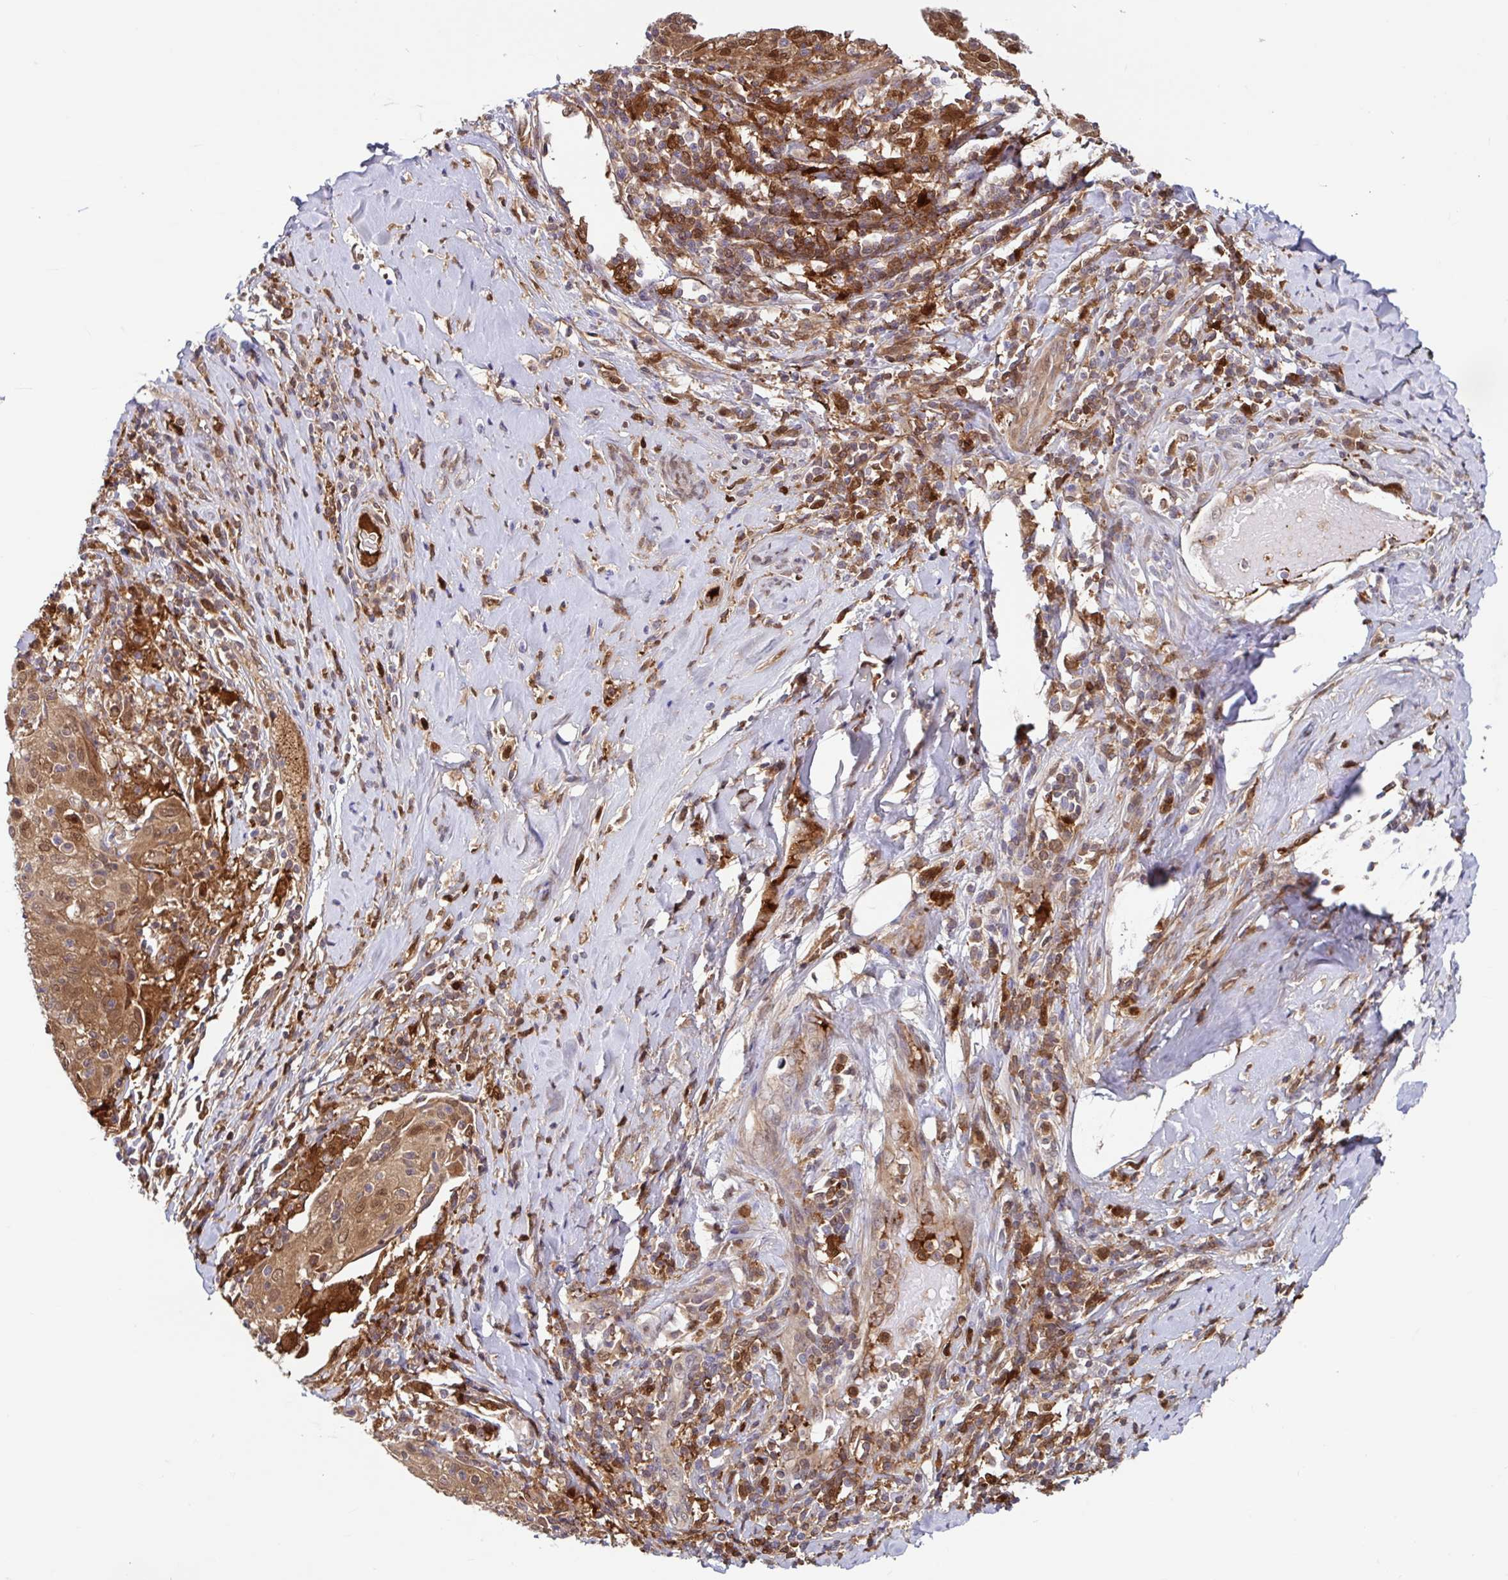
{"staining": {"intensity": "moderate", "quantity": ">75%", "location": "cytoplasmic/membranous,nuclear"}, "tissue": "cervical cancer", "cell_type": "Tumor cells", "image_type": "cancer", "snomed": [{"axis": "morphology", "description": "Squamous cell carcinoma, NOS"}, {"axis": "topography", "description": "Cervix"}], "caption": "The image exhibits immunohistochemical staining of cervical squamous cell carcinoma. There is moderate cytoplasmic/membranous and nuclear positivity is seen in approximately >75% of tumor cells.", "gene": "BLVRA", "patient": {"sex": "female", "age": 52}}